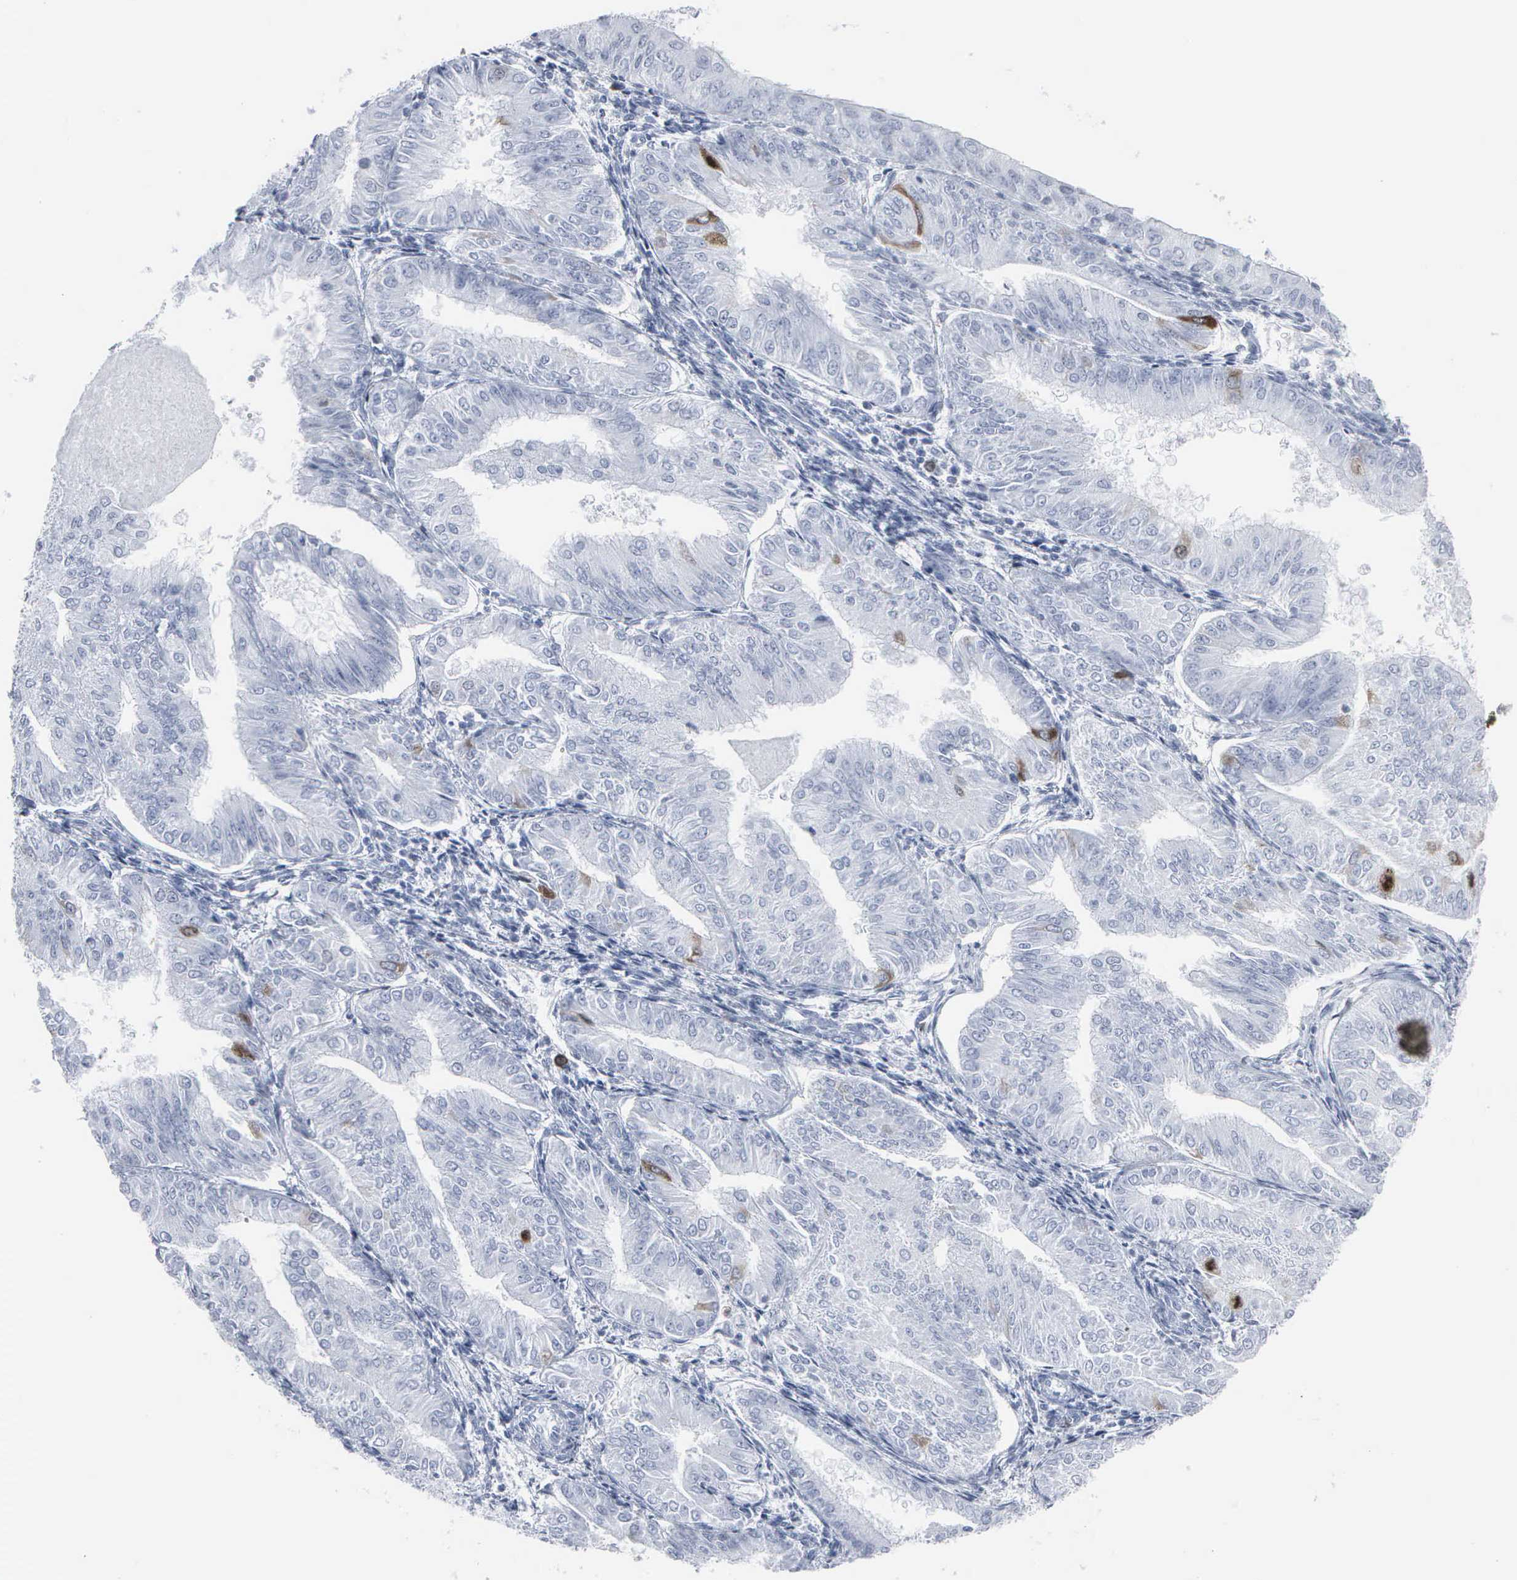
{"staining": {"intensity": "weak", "quantity": "<25%", "location": "cytoplasmic/membranous,nuclear"}, "tissue": "endometrial cancer", "cell_type": "Tumor cells", "image_type": "cancer", "snomed": [{"axis": "morphology", "description": "Adenocarcinoma, NOS"}, {"axis": "topography", "description": "Endometrium"}], "caption": "Immunohistochemical staining of adenocarcinoma (endometrial) reveals no significant staining in tumor cells.", "gene": "CCNB1", "patient": {"sex": "female", "age": 53}}